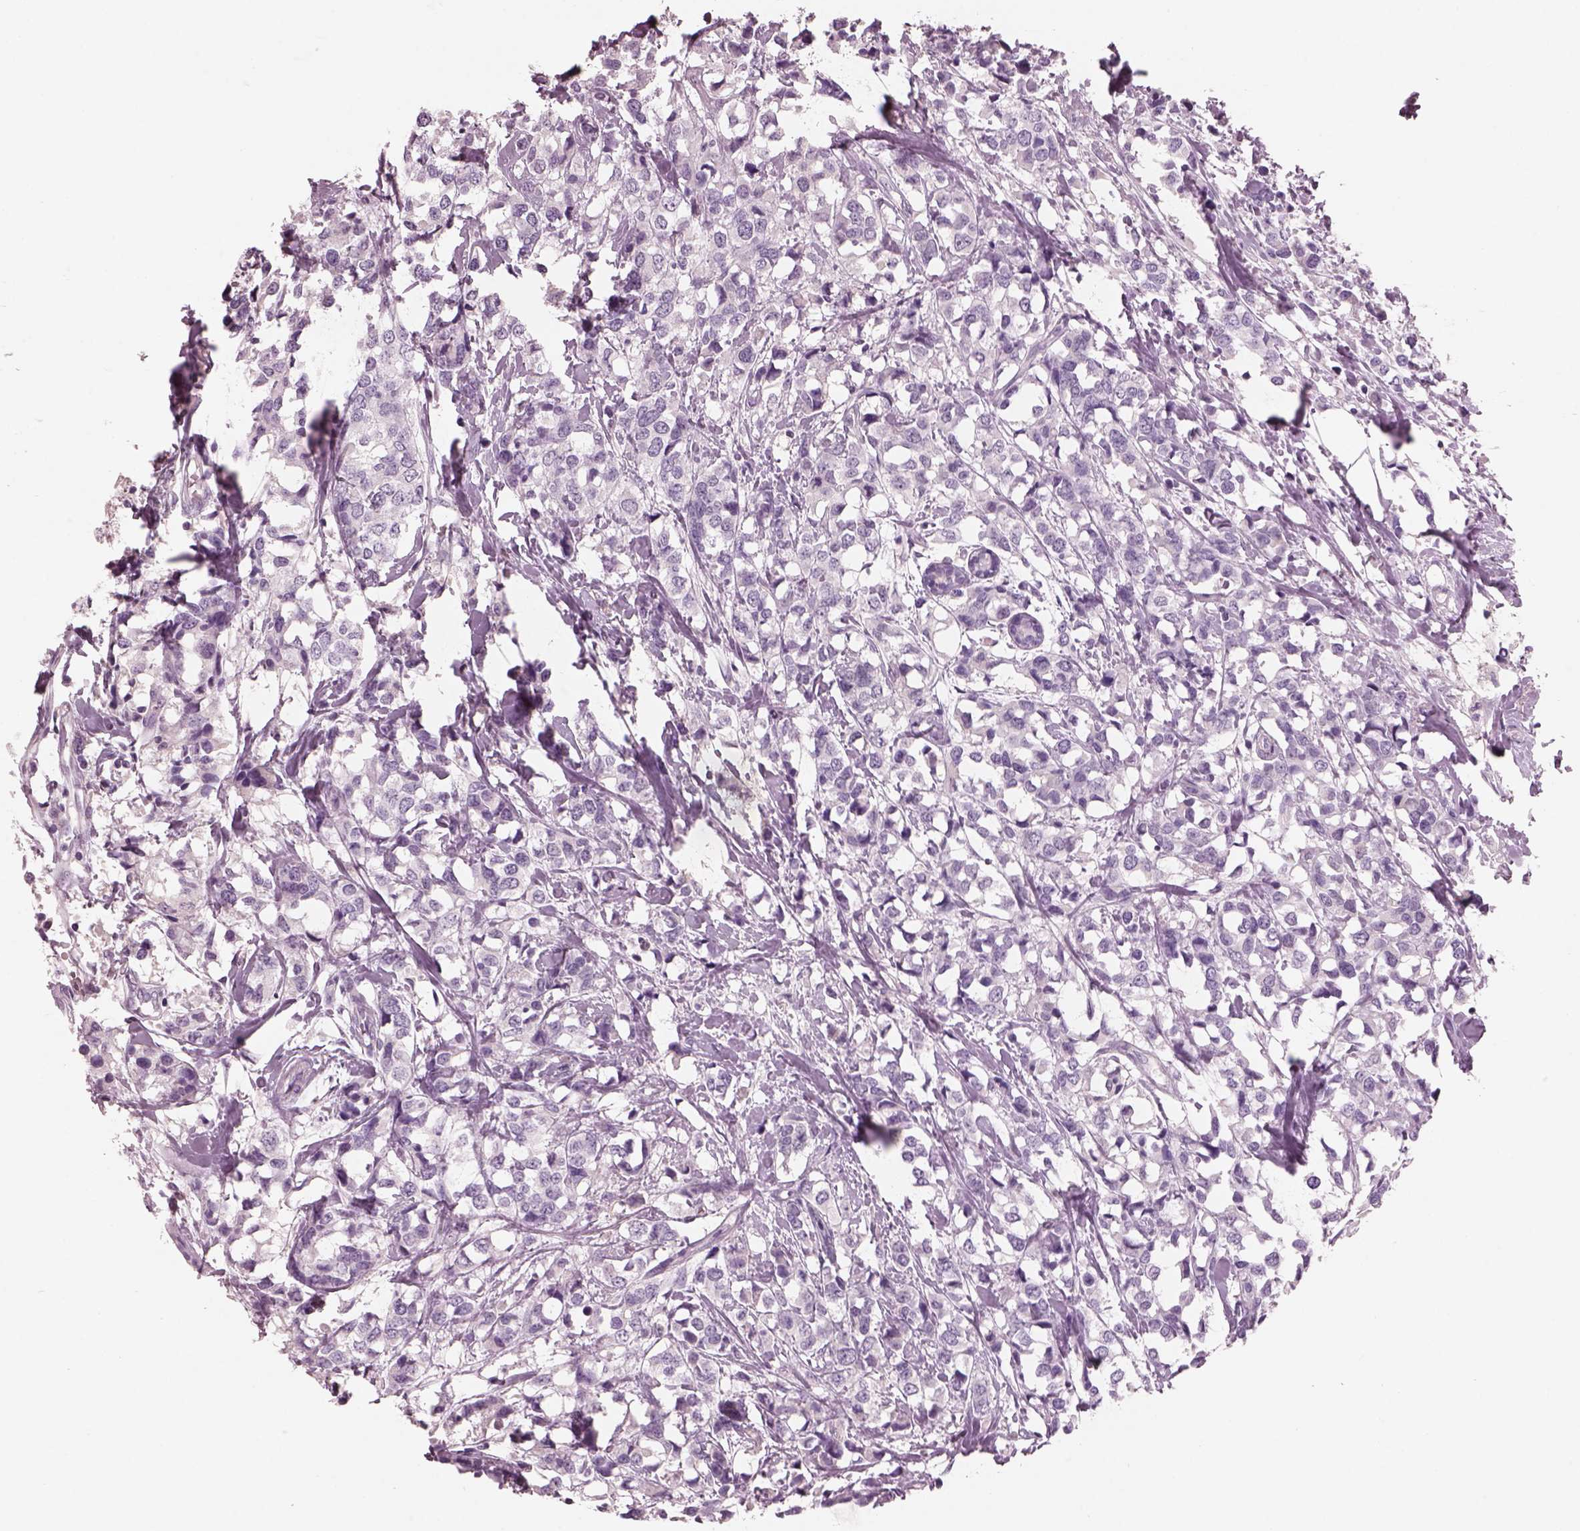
{"staining": {"intensity": "negative", "quantity": "none", "location": "none"}, "tissue": "breast cancer", "cell_type": "Tumor cells", "image_type": "cancer", "snomed": [{"axis": "morphology", "description": "Lobular carcinoma"}, {"axis": "topography", "description": "Breast"}], "caption": "High power microscopy image of an immunohistochemistry micrograph of breast cancer, revealing no significant positivity in tumor cells.", "gene": "PACRG", "patient": {"sex": "female", "age": 59}}